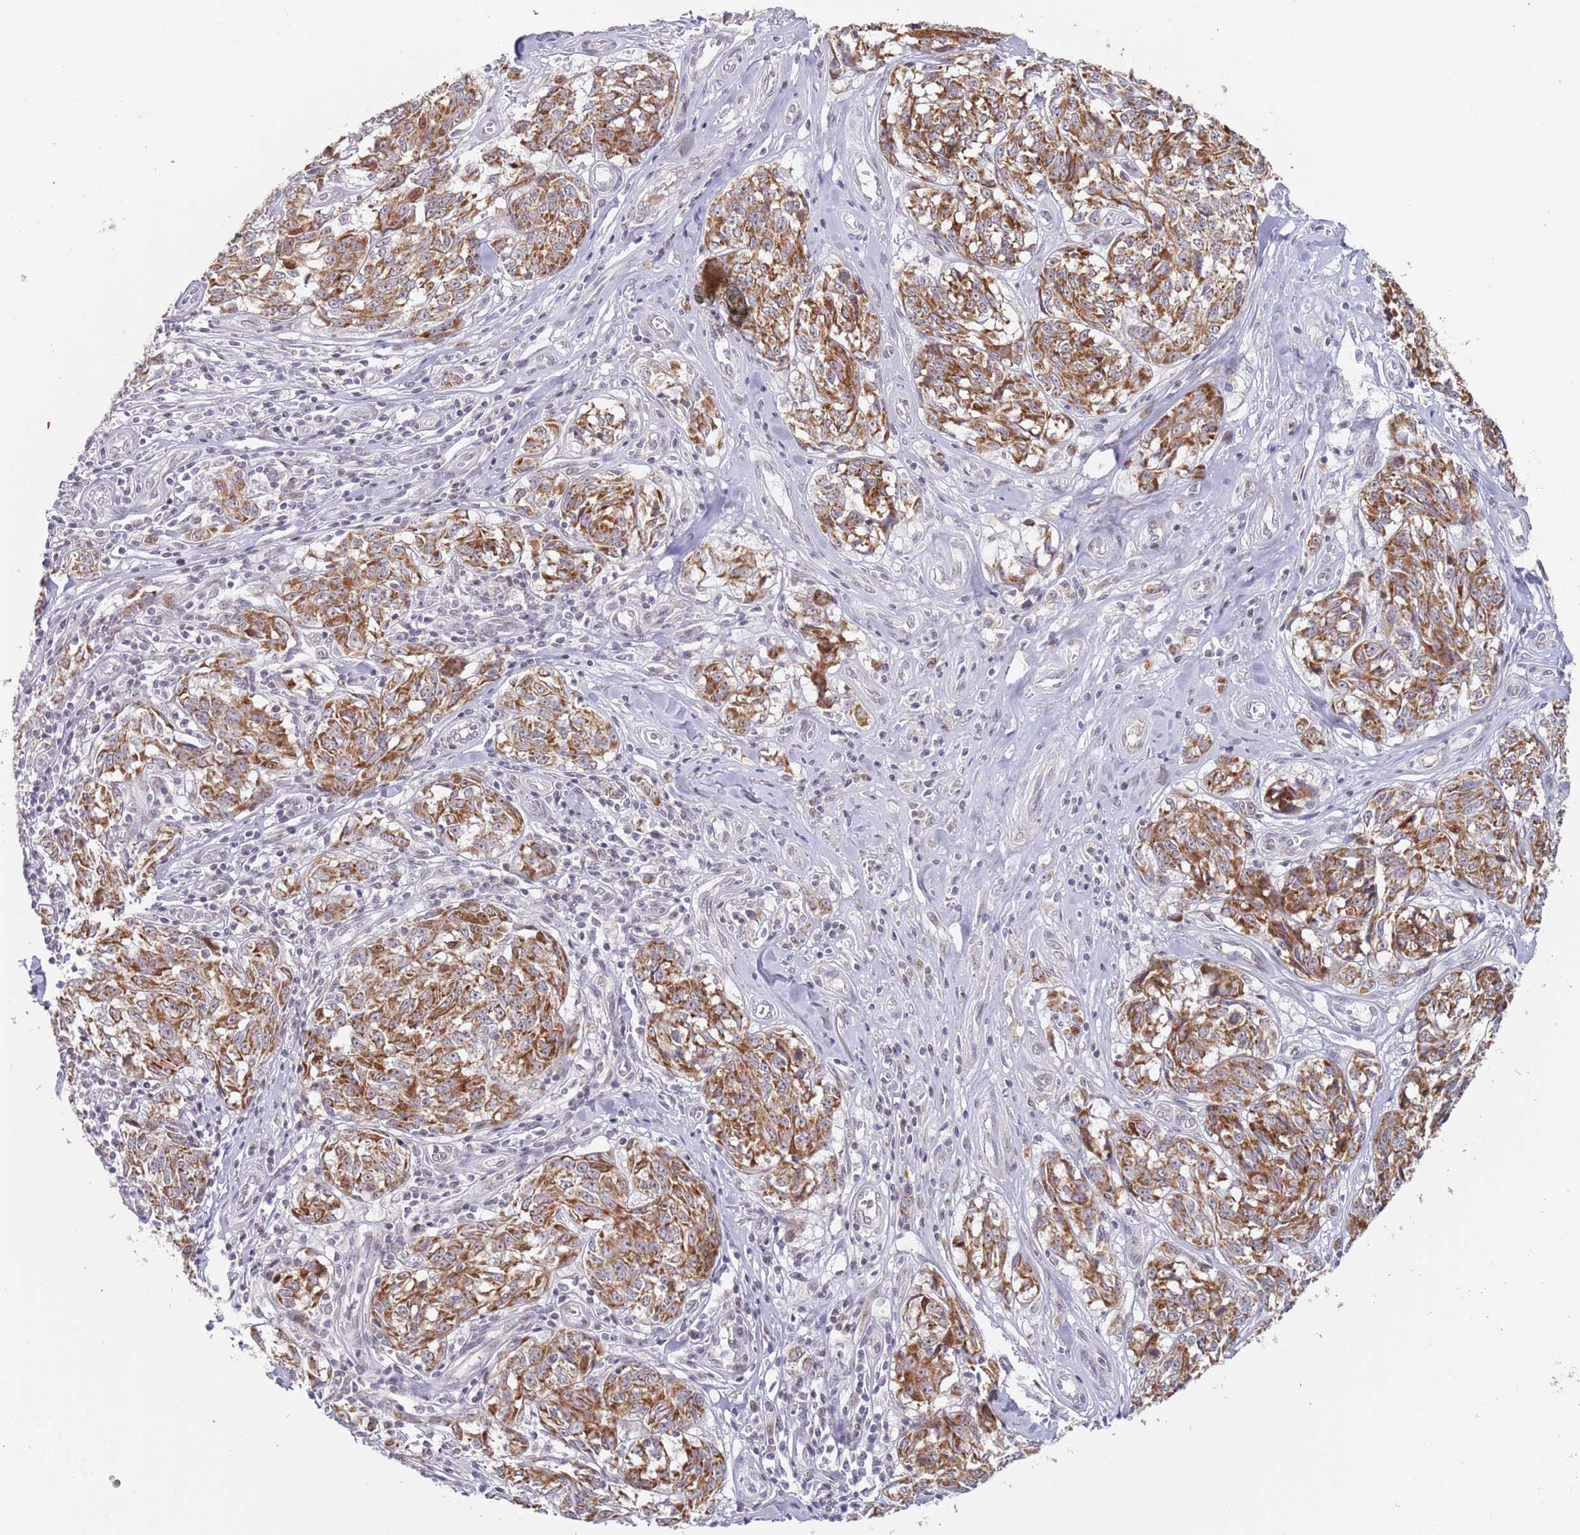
{"staining": {"intensity": "moderate", "quantity": ">75%", "location": "cytoplasmic/membranous"}, "tissue": "melanoma", "cell_type": "Tumor cells", "image_type": "cancer", "snomed": [{"axis": "morphology", "description": "Normal tissue, NOS"}, {"axis": "morphology", "description": "Malignant melanoma, NOS"}, {"axis": "topography", "description": "Skin"}], "caption": "Malignant melanoma stained with immunohistochemistry reveals moderate cytoplasmic/membranous staining in approximately >75% of tumor cells.", "gene": "TIMM13", "patient": {"sex": "female", "age": 64}}